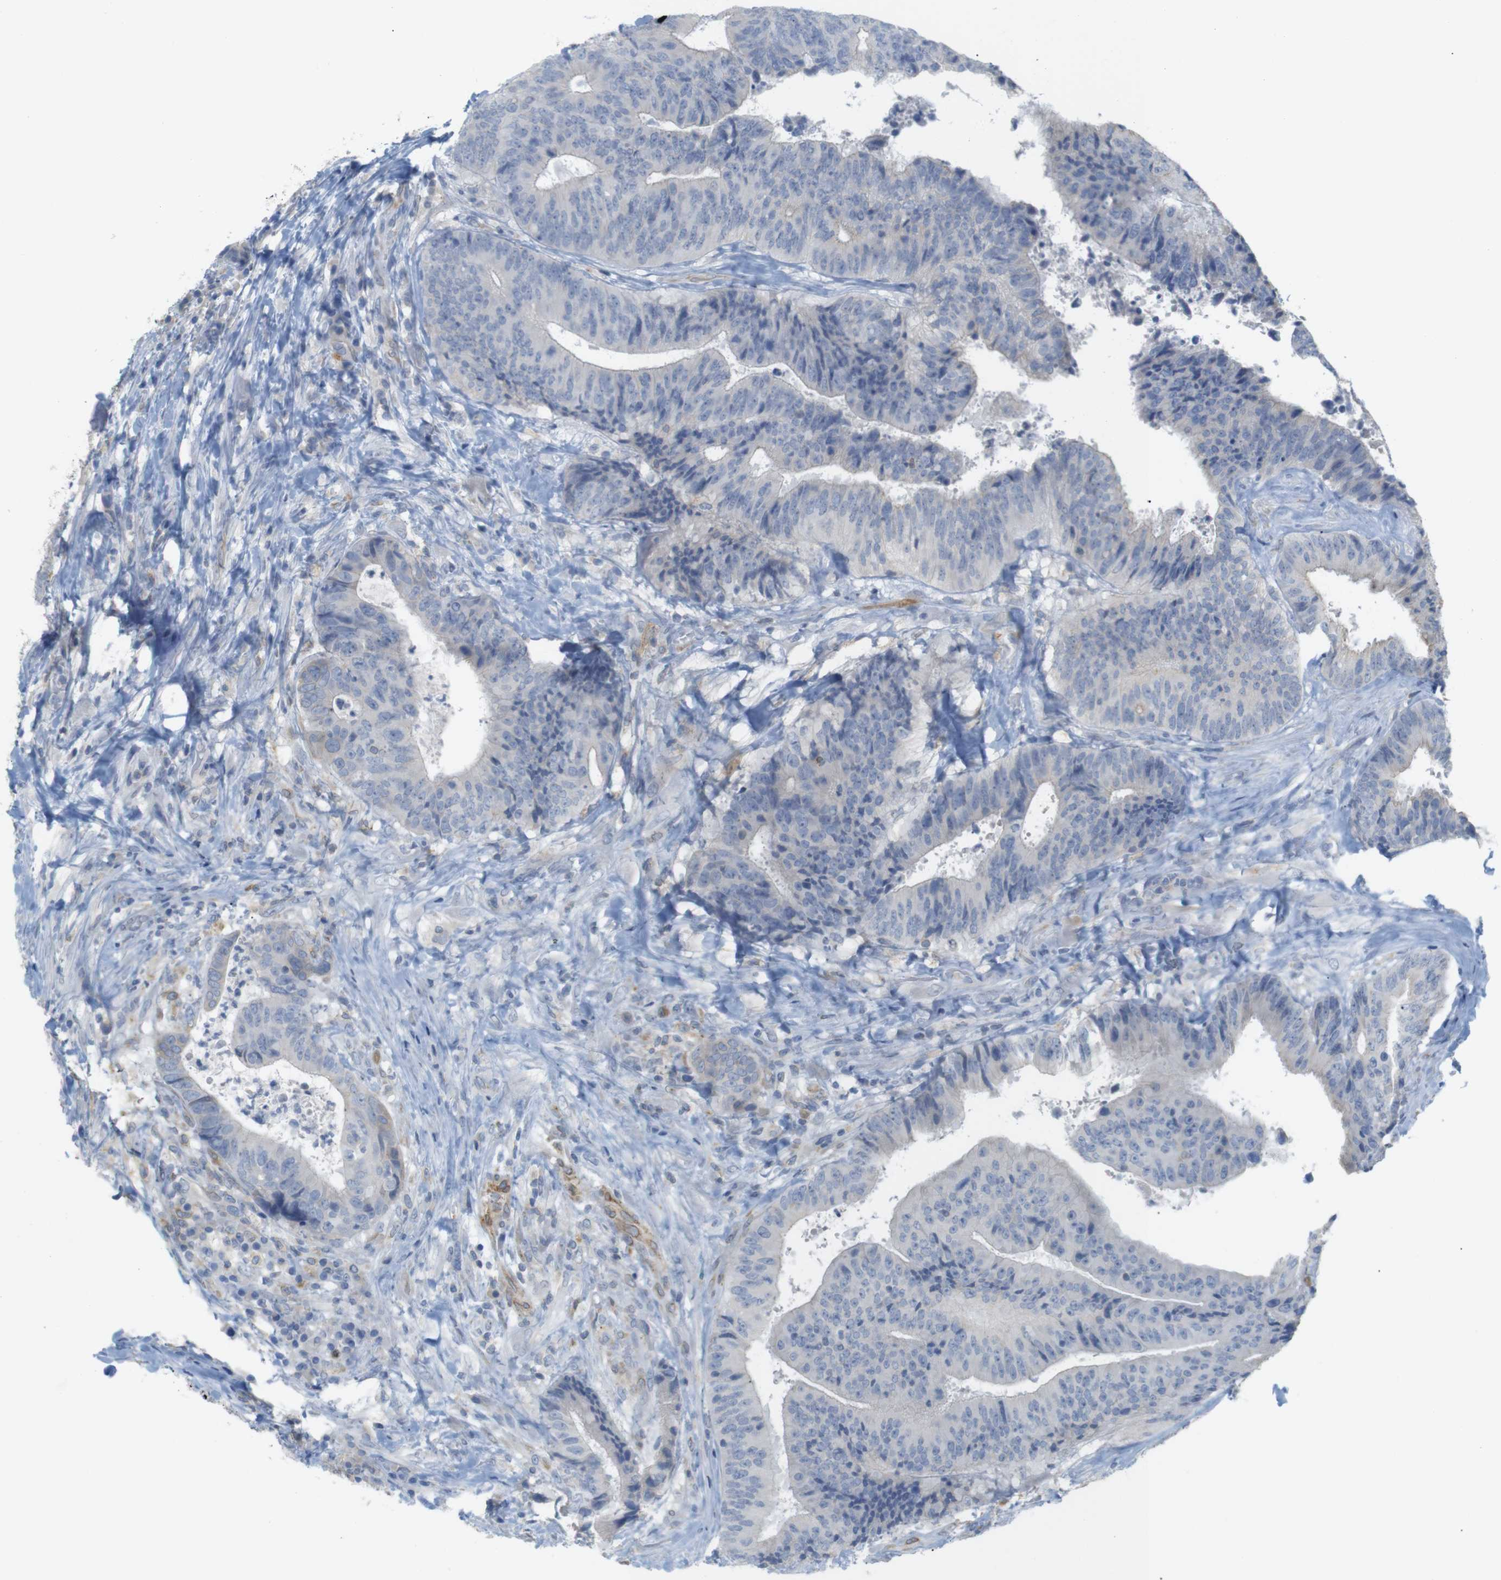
{"staining": {"intensity": "negative", "quantity": "none", "location": "none"}, "tissue": "colorectal cancer", "cell_type": "Tumor cells", "image_type": "cancer", "snomed": [{"axis": "morphology", "description": "Adenocarcinoma, NOS"}, {"axis": "topography", "description": "Rectum"}], "caption": "This is an immunohistochemistry (IHC) micrograph of human colorectal adenocarcinoma. There is no expression in tumor cells.", "gene": "ITPR1", "patient": {"sex": "male", "age": 72}}